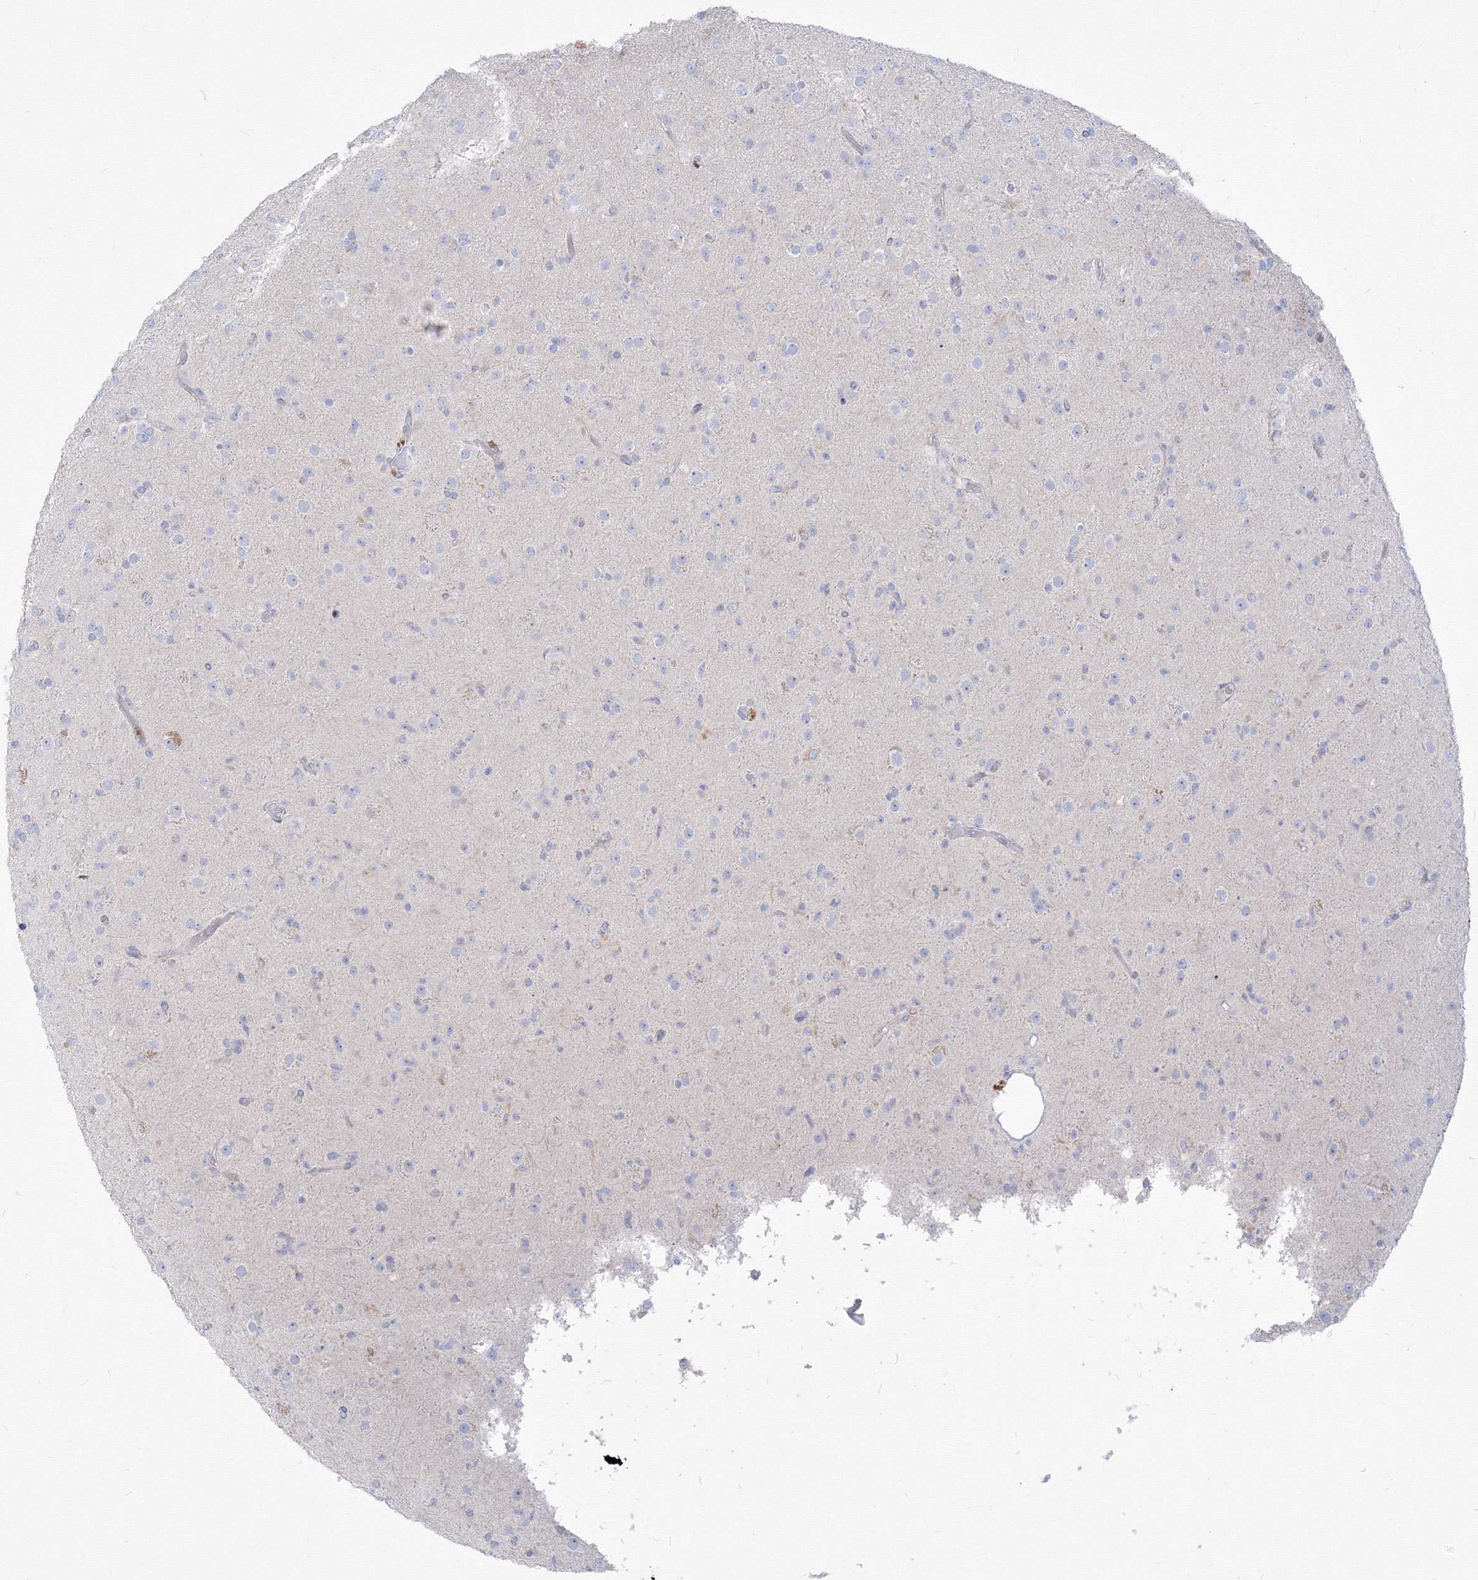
{"staining": {"intensity": "negative", "quantity": "none", "location": "none"}, "tissue": "glioma", "cell_type": "Tumor cells", "image_type": "cancer", "snomed": [{"axis": "morphology", "description": "Glioma, malignant, Low grade"}, {"axis": "topography", "description": "Brain"}], "caption": "This image is of malignant glioma (low-grade) stained with immunohistochemistry to label a protein in brown with the nuclei are counter-stained blue. There is no positivity in tumor cells.", "gene": "FBXL8", "patient": {"sex": "male", "age": 65}}